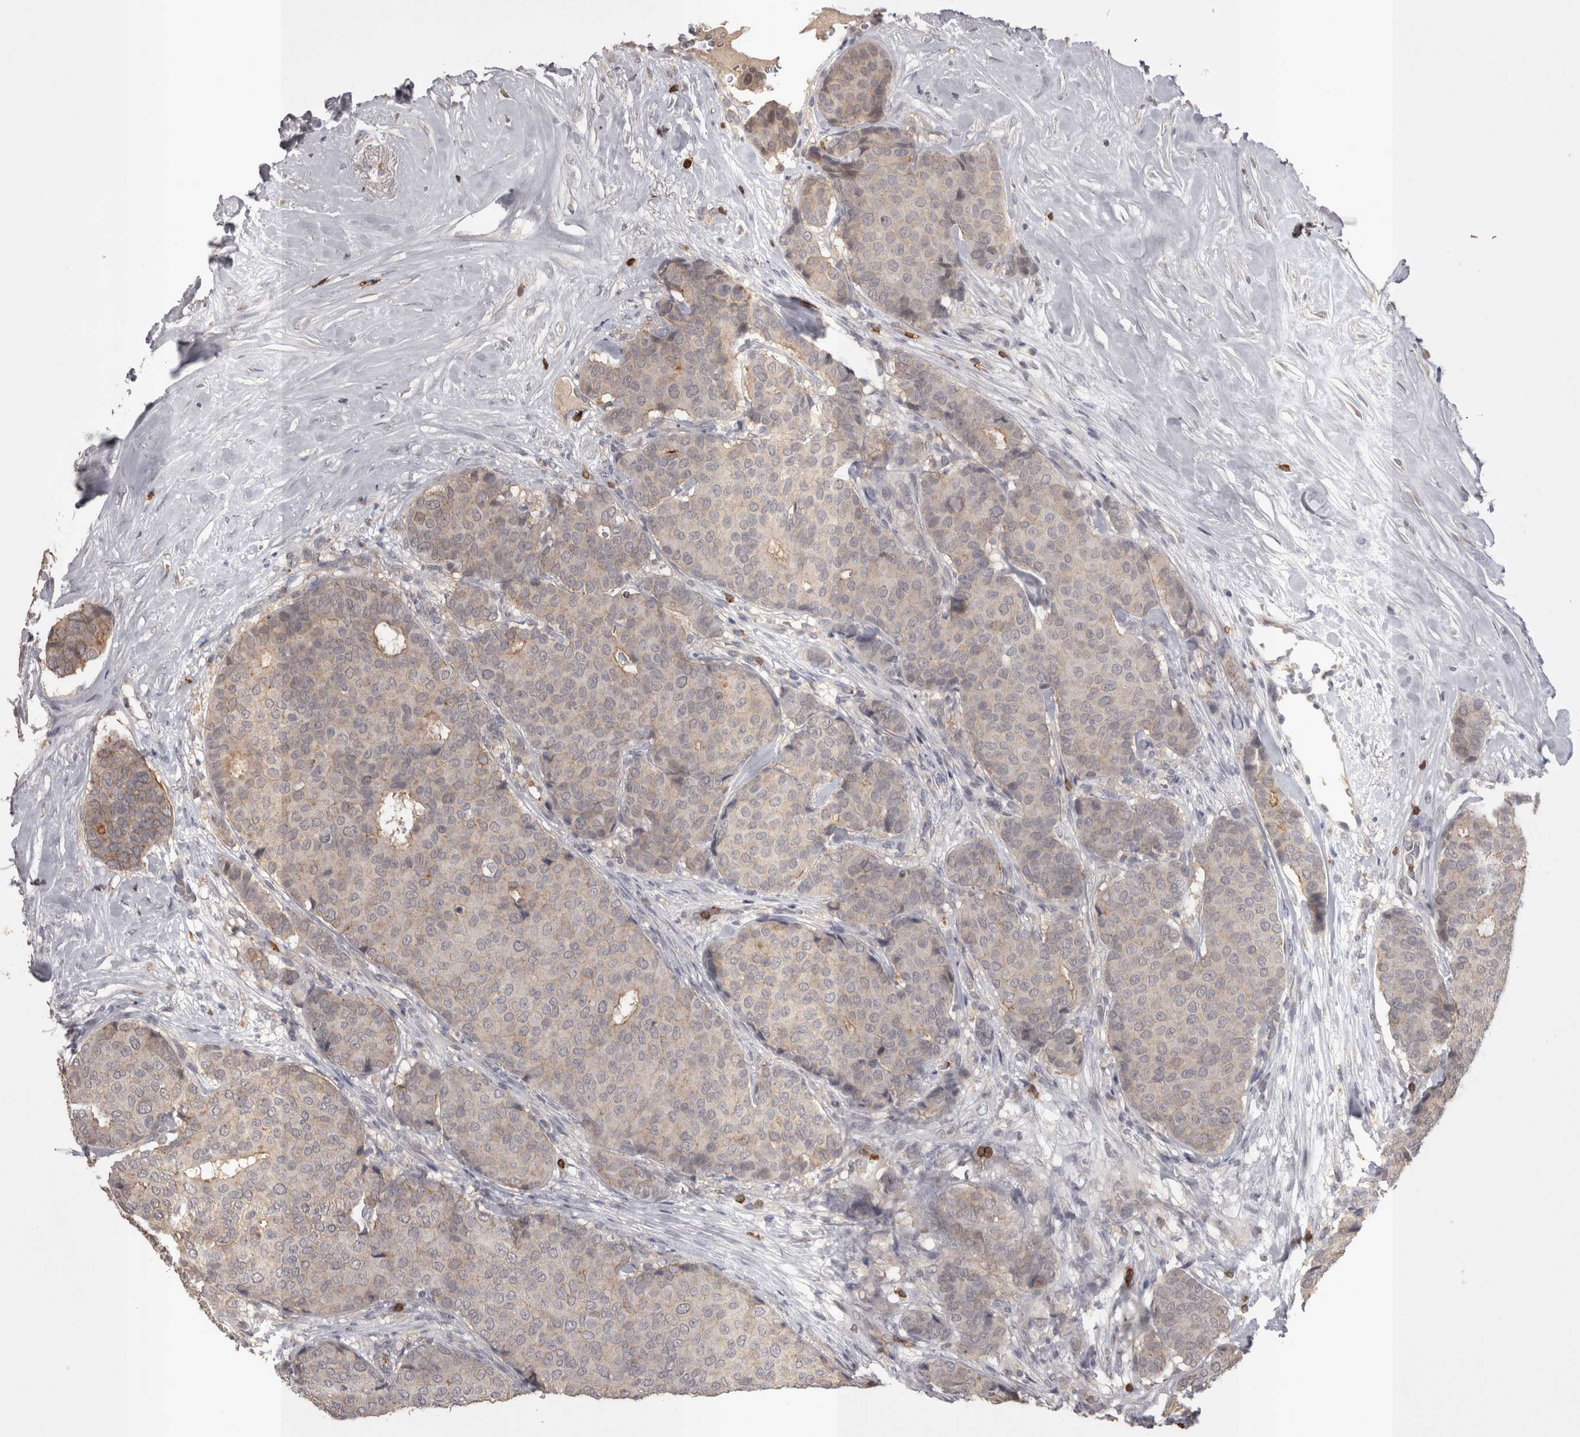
{"staining": {"intensity": "weak", "quantity": "<25%", "location": "cytoplasmic/membranous"}, "tissue": "breast cancer", "cell_type": "Tumor cells", "image_type": "cancer", "snomed": [{"axis": "morphology", "description": "Duct carcinoma"}, {"axis": "topography", "description": "Breast"}], "caption": "Immunohistochemistry (IHC) of breast cancer (infiltrating ductal carcinoma) shows no positivity in tumor cells.", "gene": "SKAP1", "patient": {"sex": "female", "age": 75}}